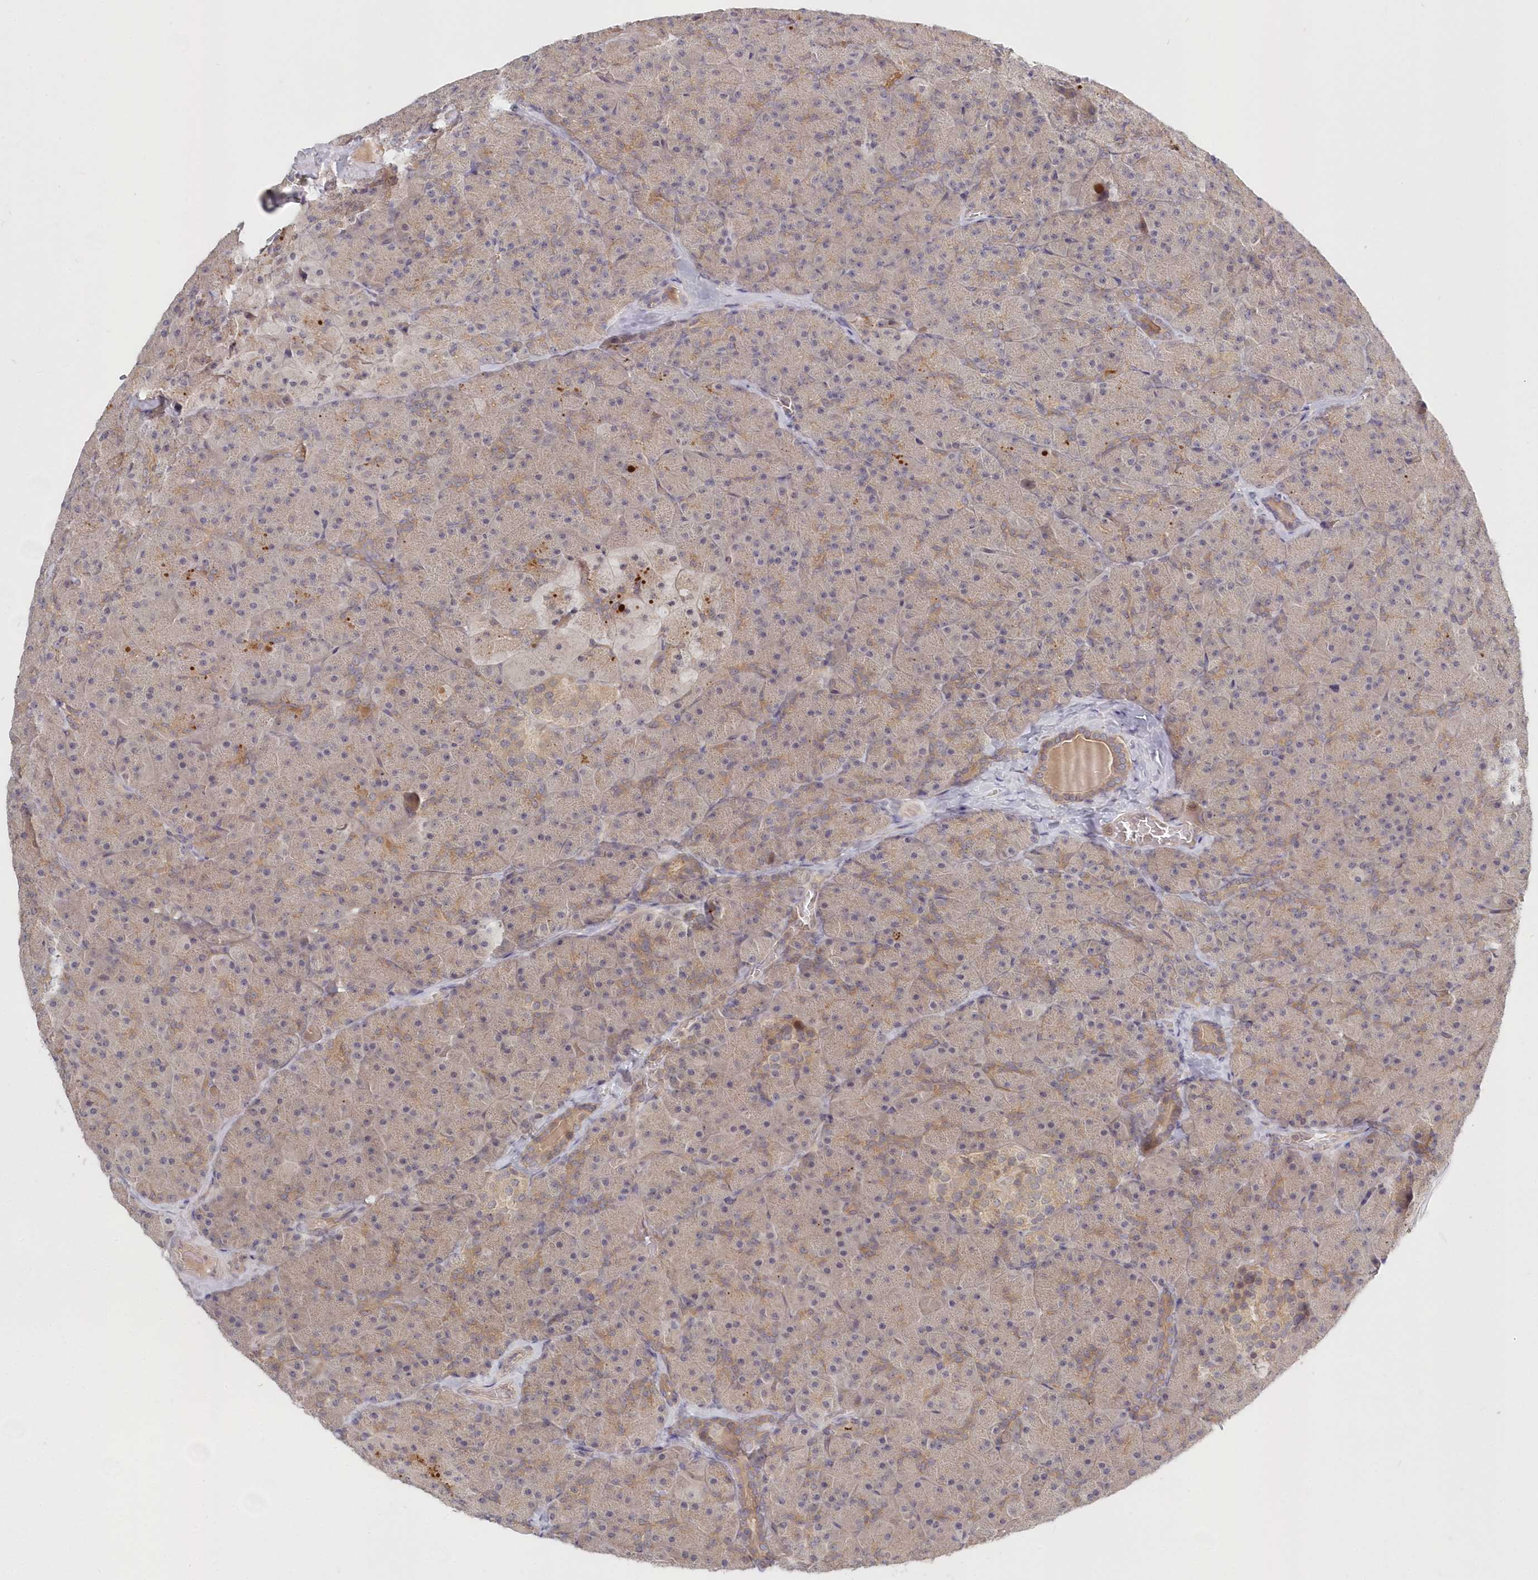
{"staining": {"intensity": "moderate", "quantity": "25%-75%", "location": "cytoplasmic/membranous"}, "tissue": "pancreas", "cell_type": "Exocrine glandular cells", "image_type": "normal", "snomed": [{"axis": "morphology", "description": "Normal tissue, NOS"}, {"axis": "topography", "description": "Pancreas"}], "caption": "DAB (3,3'-diaminobenzidine) immunohistochemical staining of unremarkable pancreas demonstrates moderate cytoplasmic/membranous protein expression in approximately 25%-75% of exocrine glandular cells. (Stains: DAB (3,3'-diaminobenzidine) in brown, nuclei in blue, Microscopy: brightfield microscopy at high magnification).", "gene": "KATNA1", "patient": {"sex": "male", "age": 36}}